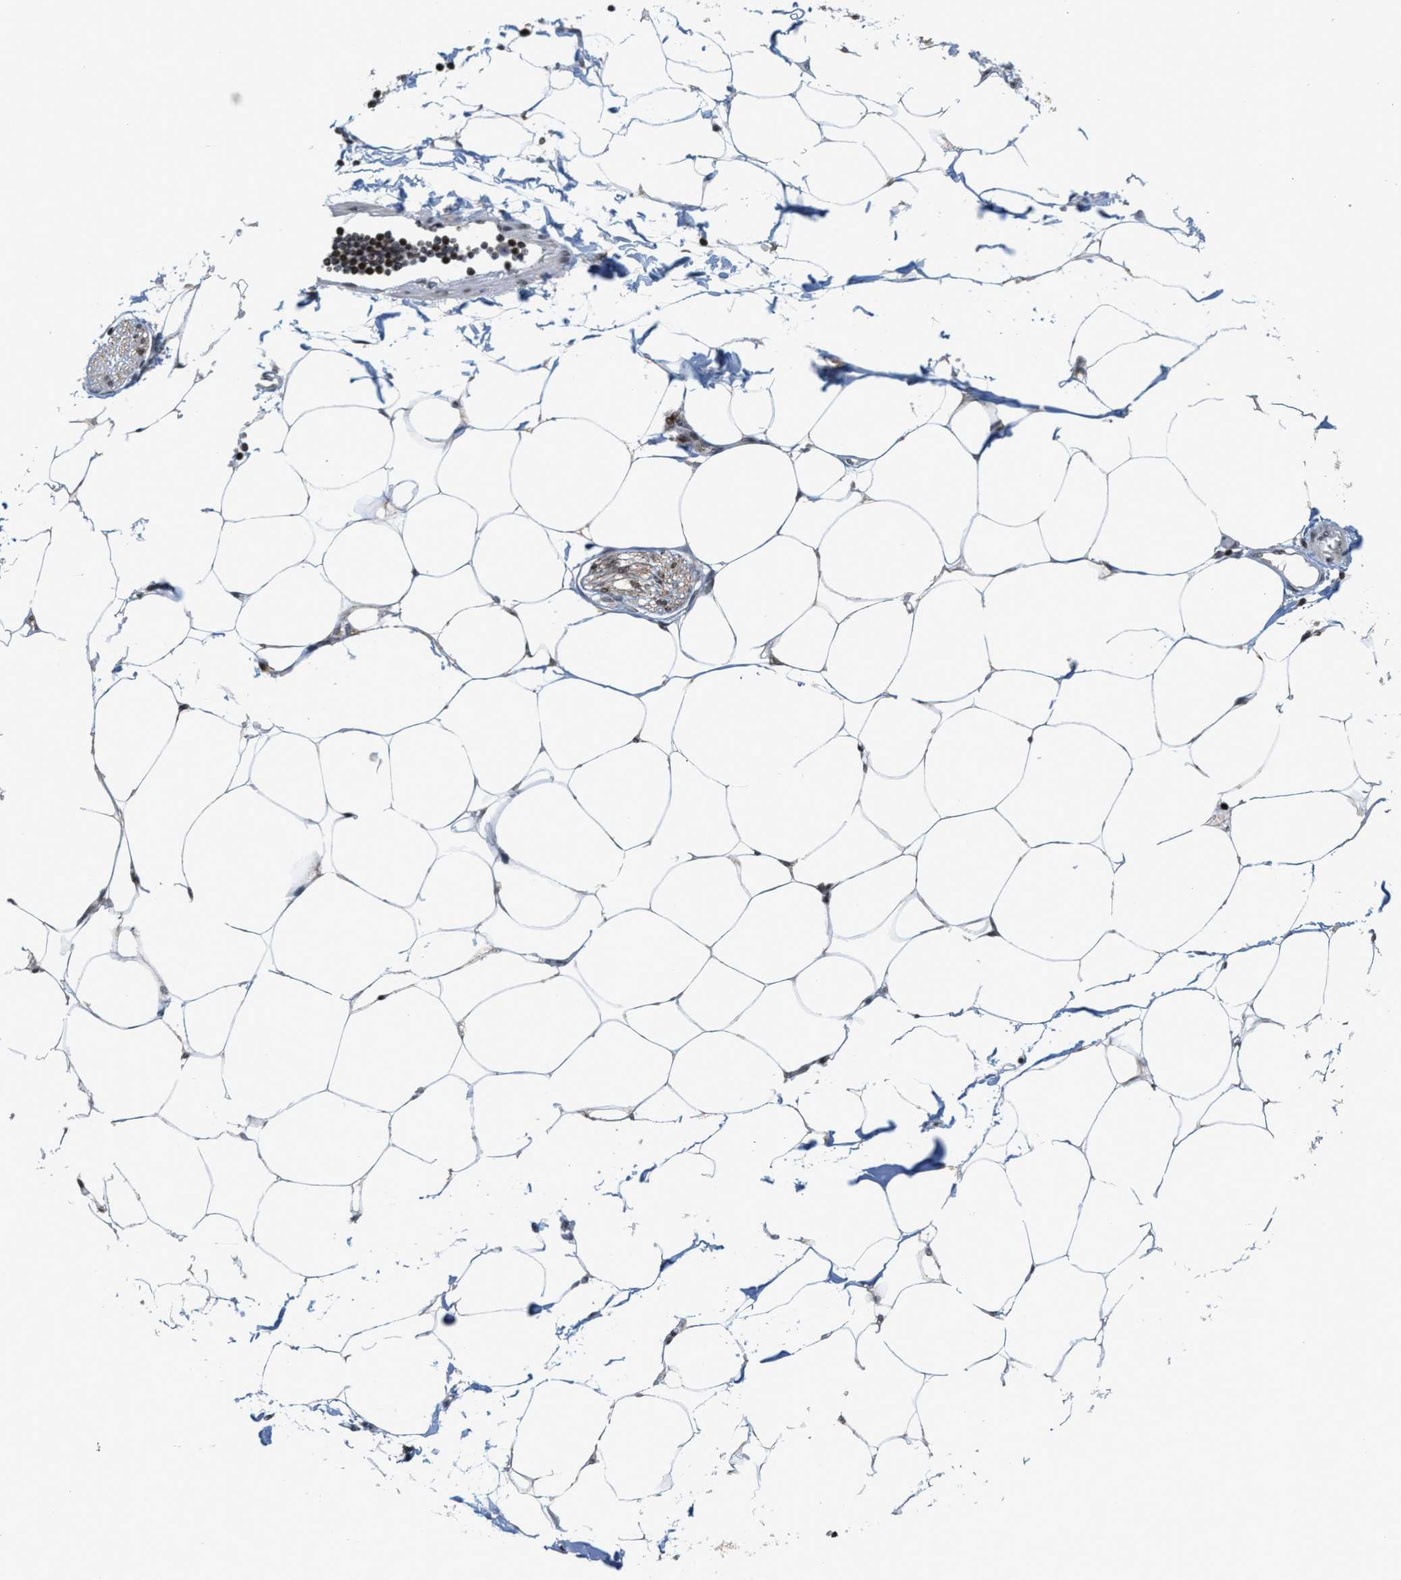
{"staining": {"intensity": "moderate", "quantity": ">75%", "location": "nuclear"}, "tissue": "adipose tissue", "cell_type": "Adipocytes", "image_type": "normal", "snomed": [{"axis": "morphology", "description": "Normal tissue, NOS"}, {"axis": "morphology", "description": "Adenocarcinoma, NOS"}, {"axis": "topography", "description": "Colon"}, {"axis": "topography", "description": "Peripheral nerve tissue"}], "caption": "IHC of benign human adipose tissue demonstrates medium levels of moderate nuclear expression in about >75% of adipocytes.", "gene": "PDZD2", "patient": {"sex": "male", "age": 14}}